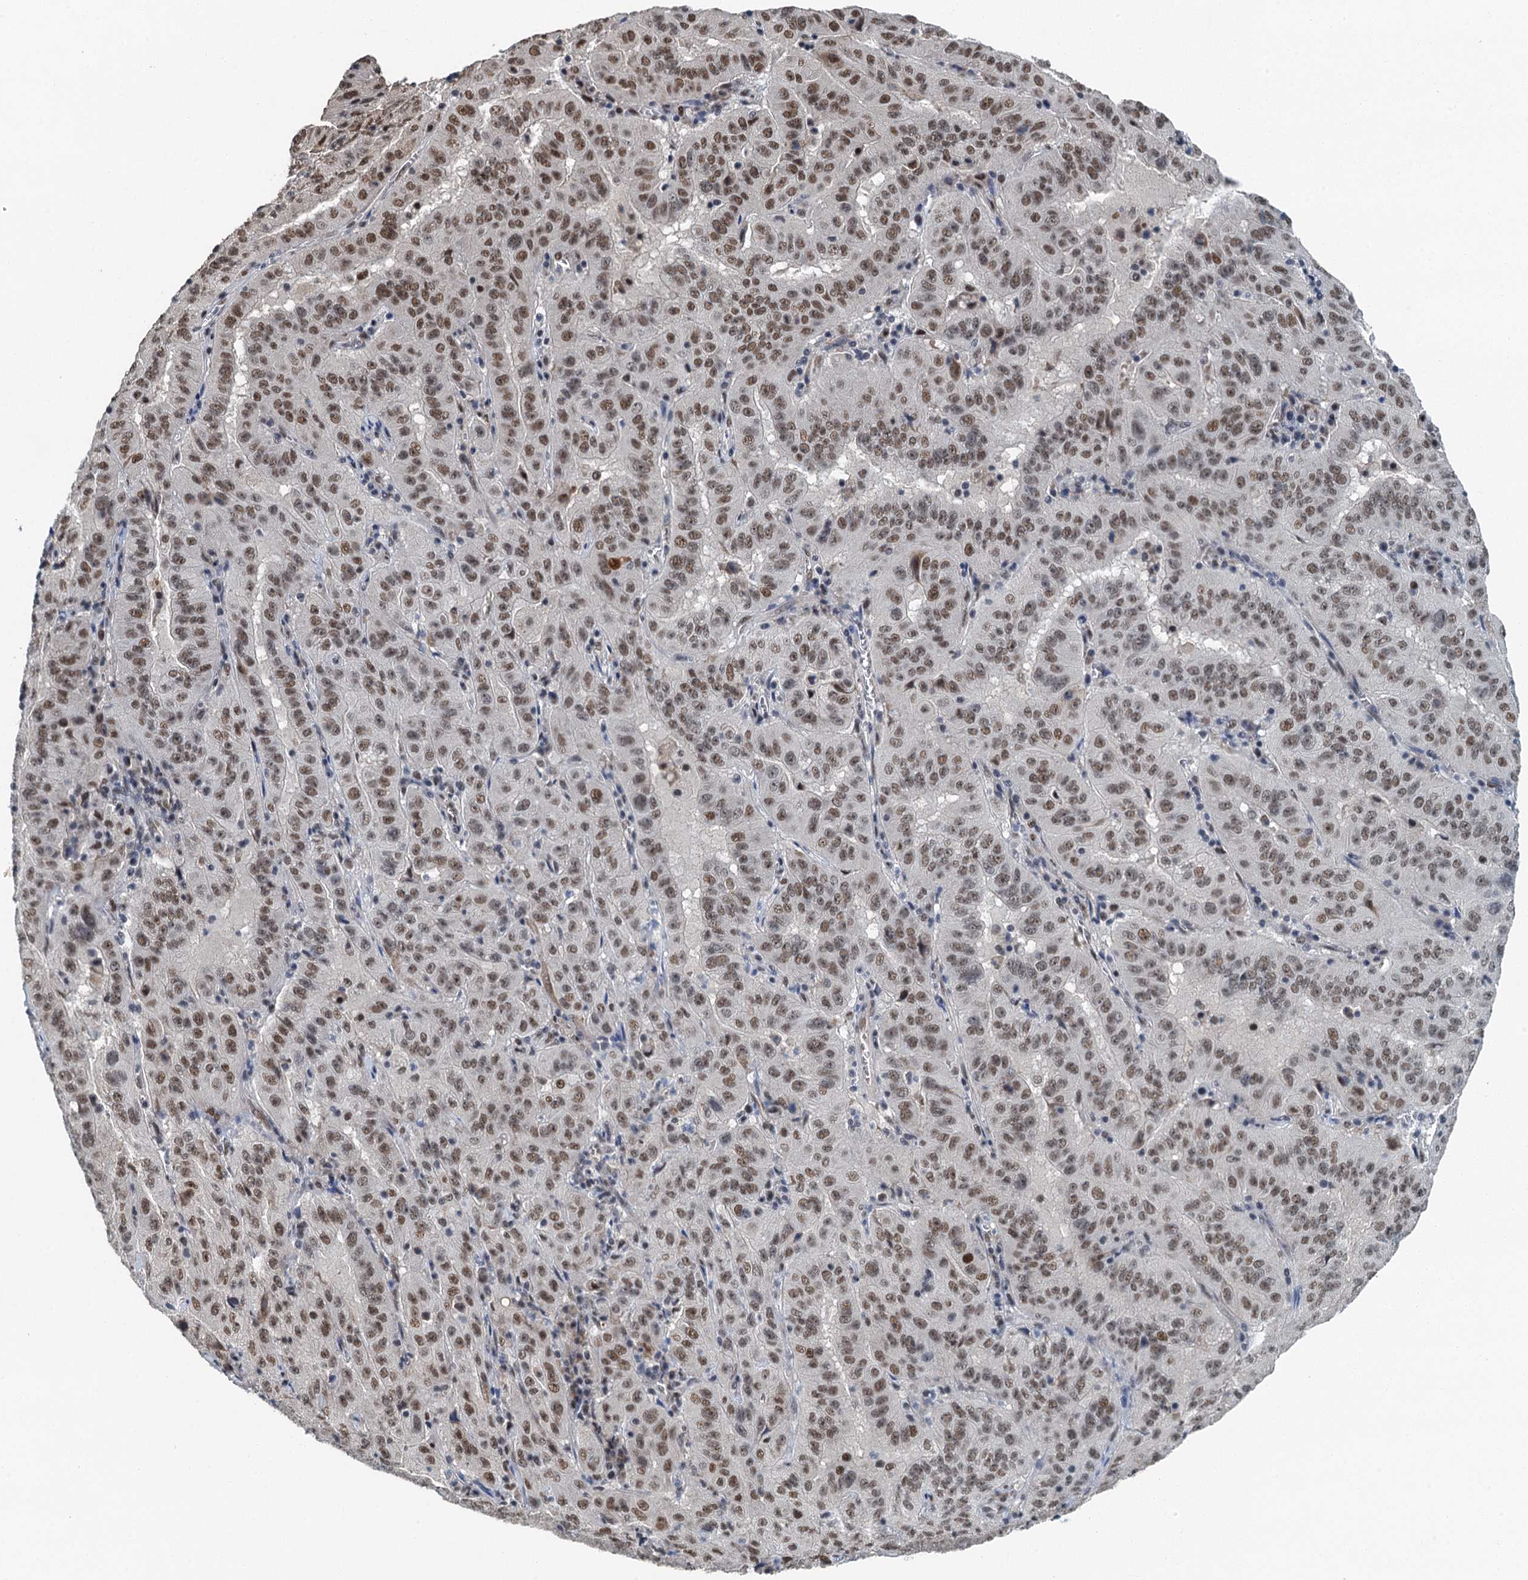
{"staining": {"intensity": "moderate", "quantity": ">75%", "location": "nuclear"}, "tissue": "pancreatic cancer", "cell_type": "Tumor cells", "image_type": "cancer", "snomed": [{"axis": "morphology", "description": "Adenocarcinoma, NOS"}, {"axis": "topography", "description": "Pancreas"}], "caption": "Moderate nuclear protein staining is identified in about >75% of tumor cells in pancreatic cancer (adenocarcinoma).", "gene": "MTA3", "patient": {"sex": "male", "age": 63}}